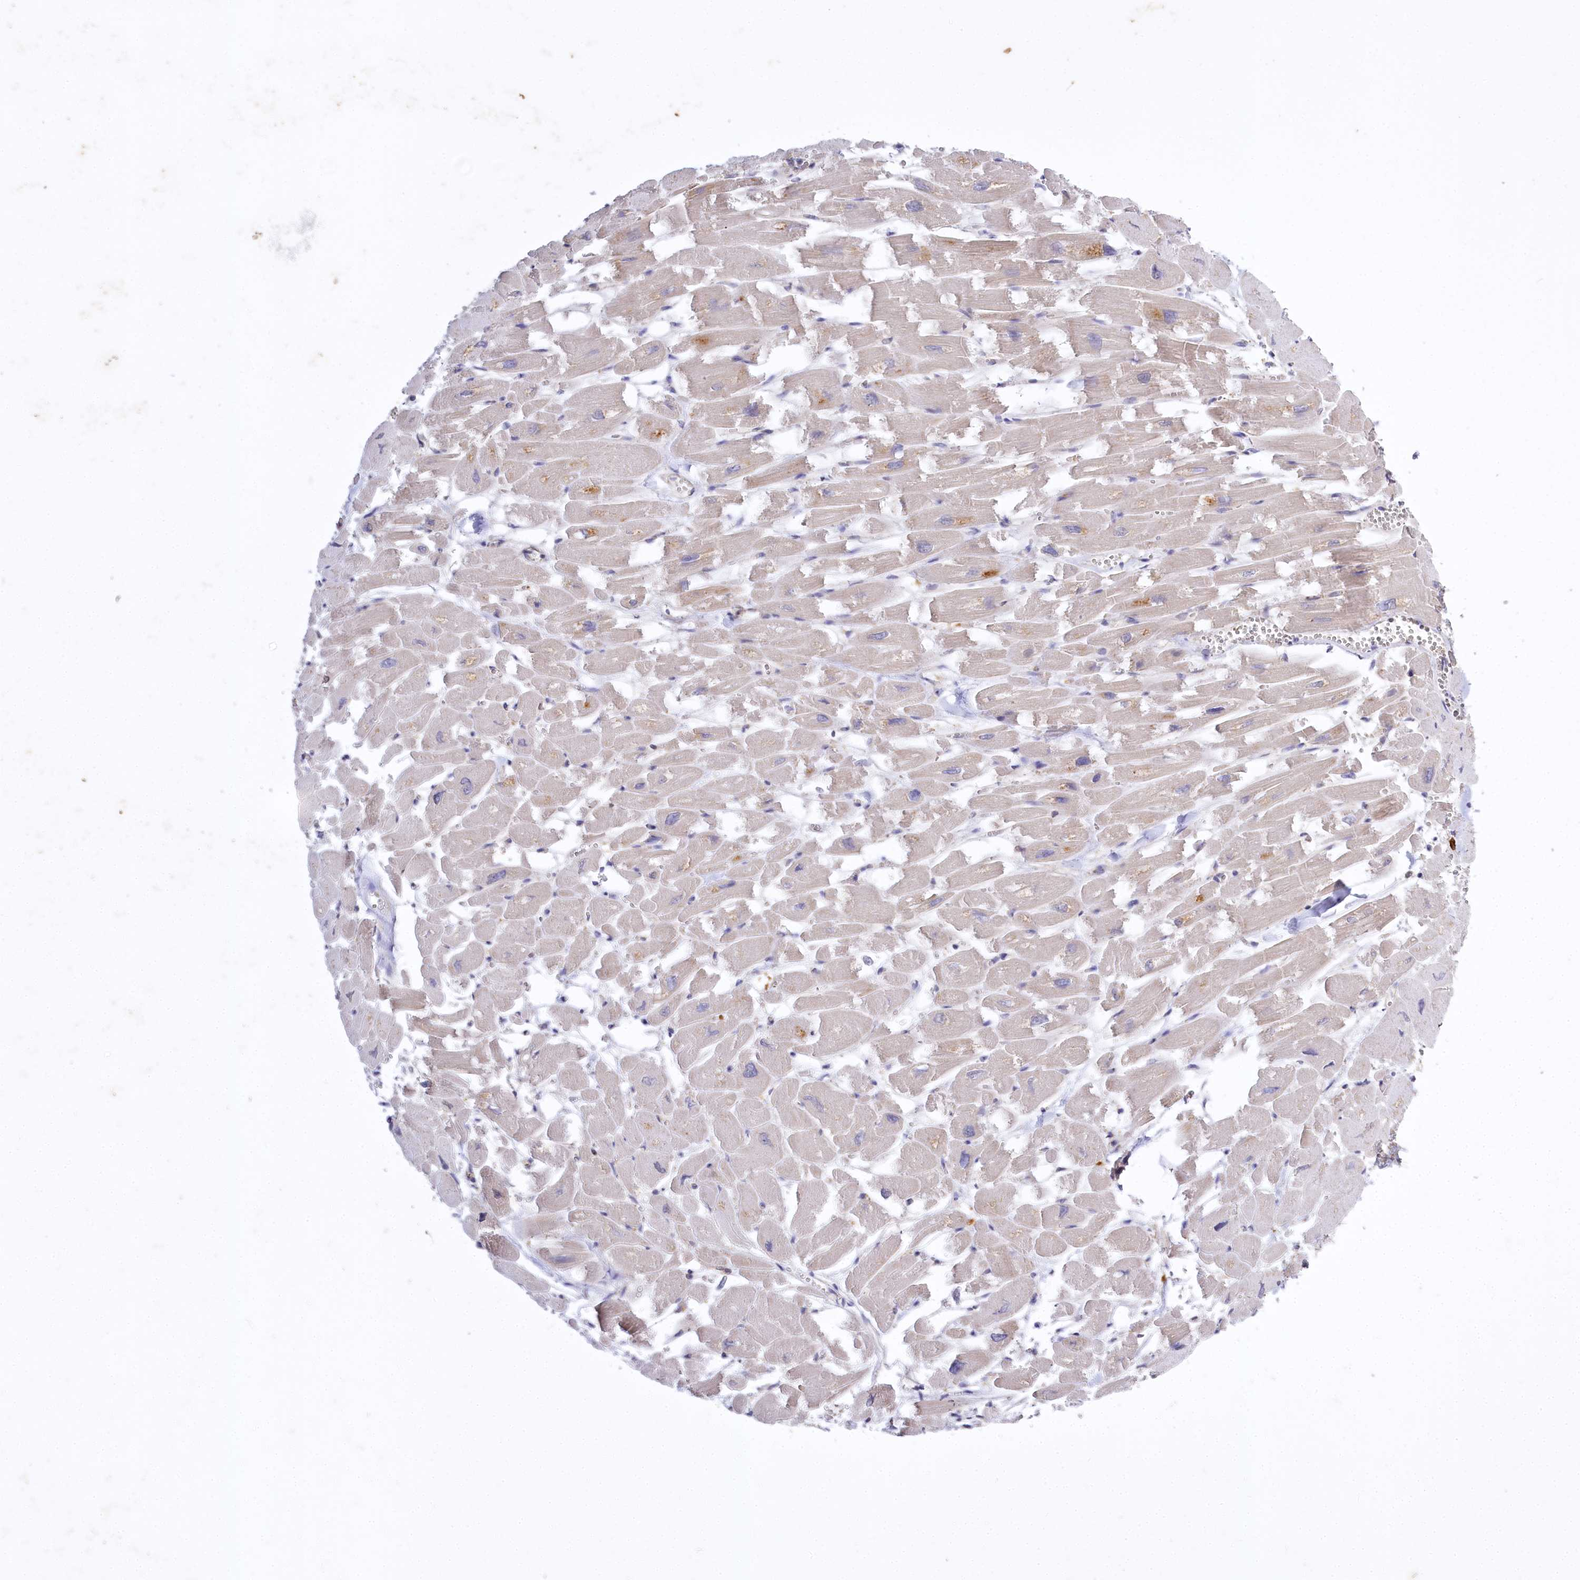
{"staining": {"intensity": "negative", "quantity": "none", "location": "none"}, "tissue": "heart muscle", "cell_type": "Cardiomyocytes", "image_type": "normal", "snomed": [{"axis": "morphology", "description": "Normal tissue, NOS"}, {"axis": "topography", "description": "Heart"}], "caption": "DAB immunohistochemical staining of normal human heart muscle demonstrates no significant positivity in cardiomyocytes. (Stains: DAB immunohistochemistry (IHC) with hematoxylin counter stain, Microscopy: brightfield microscopy at high magnification).", "gene": "CARD19", "patient": {"sex": "male", "age": 54}}